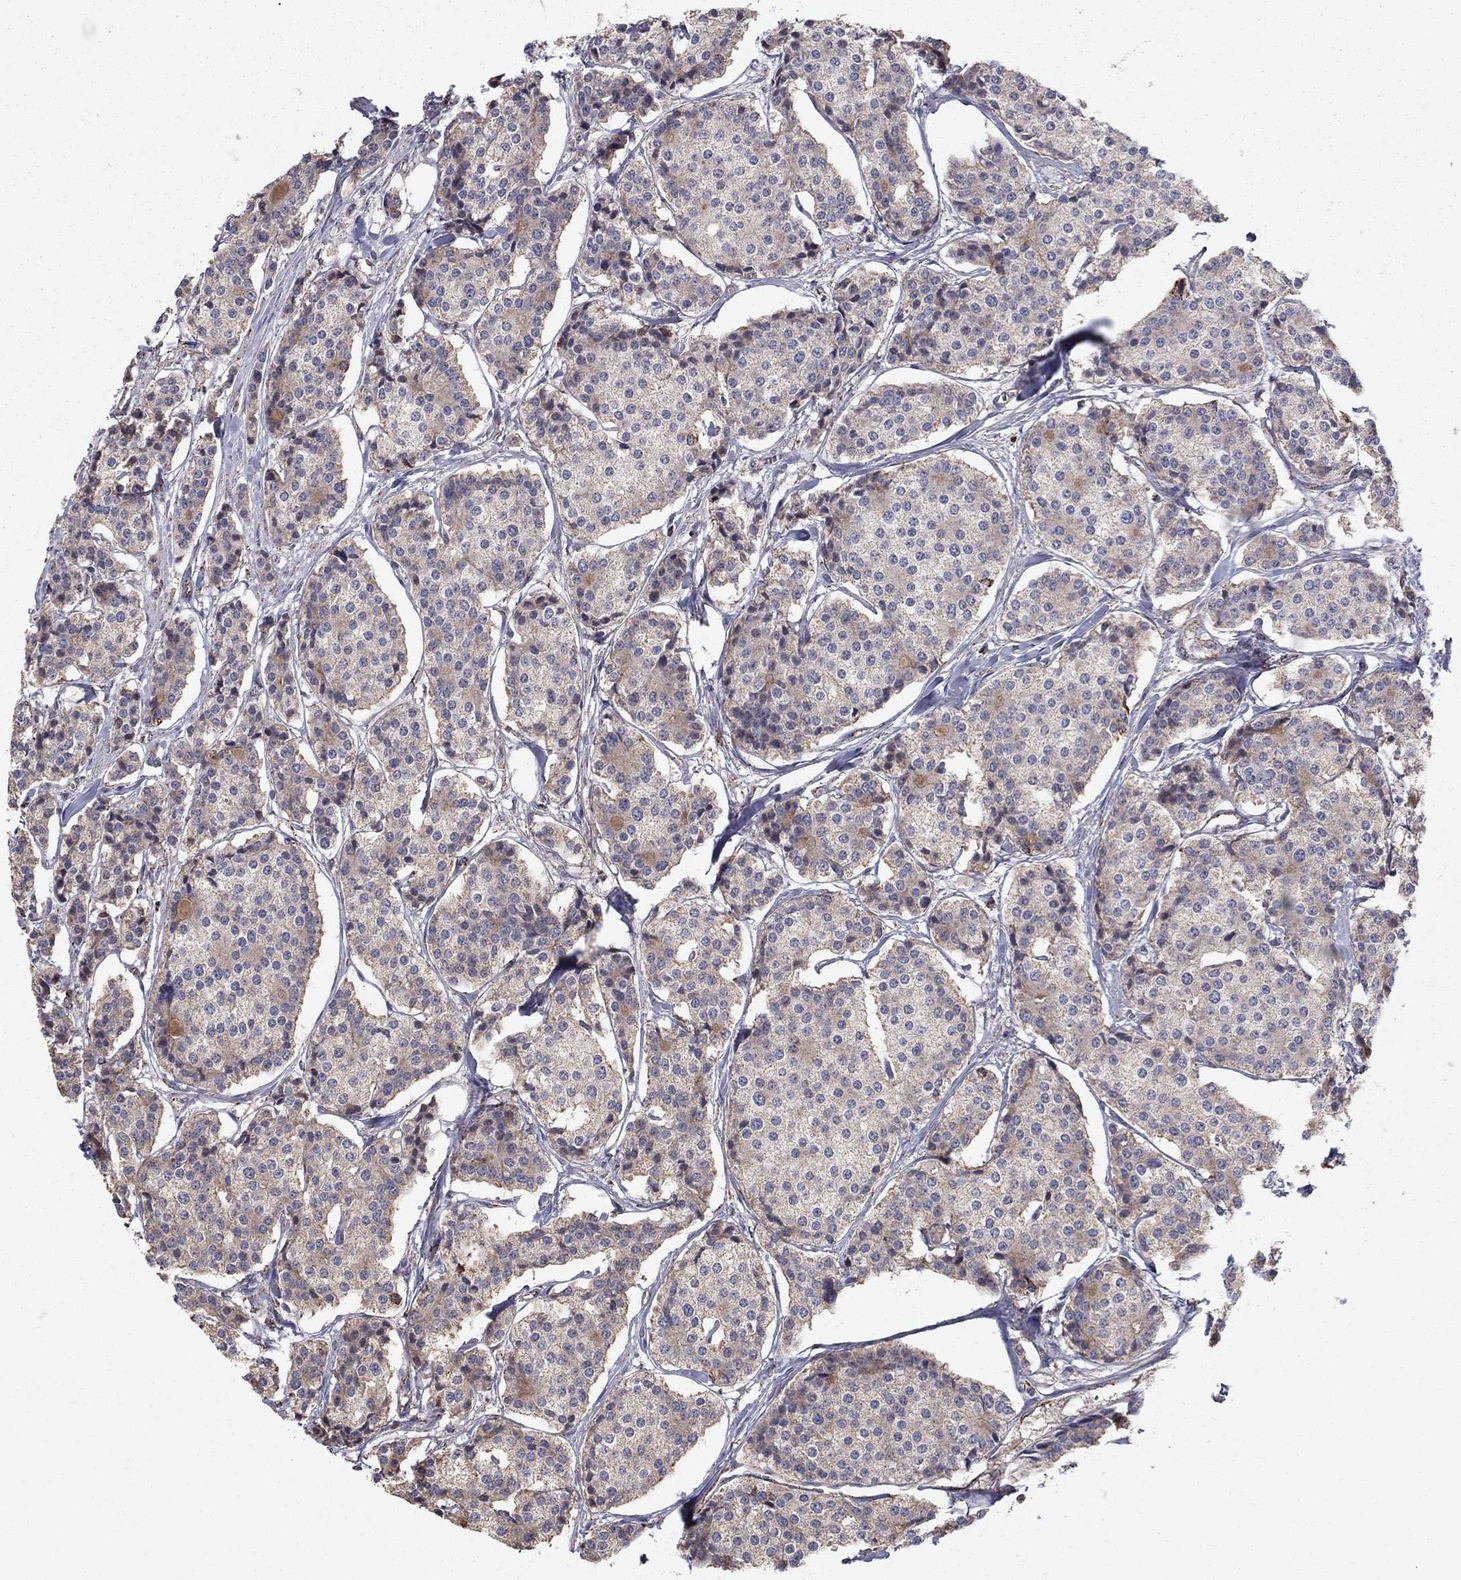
{"staining": {"intensity": "strong", "quantity": "<25%", "location": "cytoplasmic/membranous"}, "tissue": "carcinoid", "cell_type": "Tumor cells", "image_type": "cancer", "snomed": [{"axis": "morphology", "description": "Carcinoid, malignant, NOS"}, {"axis": "topography", "description": "Small intestine"}], "caption": "Immunohistochemical staining of human carcinoid (malignant) exhibits medium levels of strong cytoplasmic/membranous protein staining in approximately <25% of tumor cells. (Brightfield microscopy of DAB IHC at high magnification).", "gene": "NDUFS8", "patient": {"sex": "female", "age": 65}}